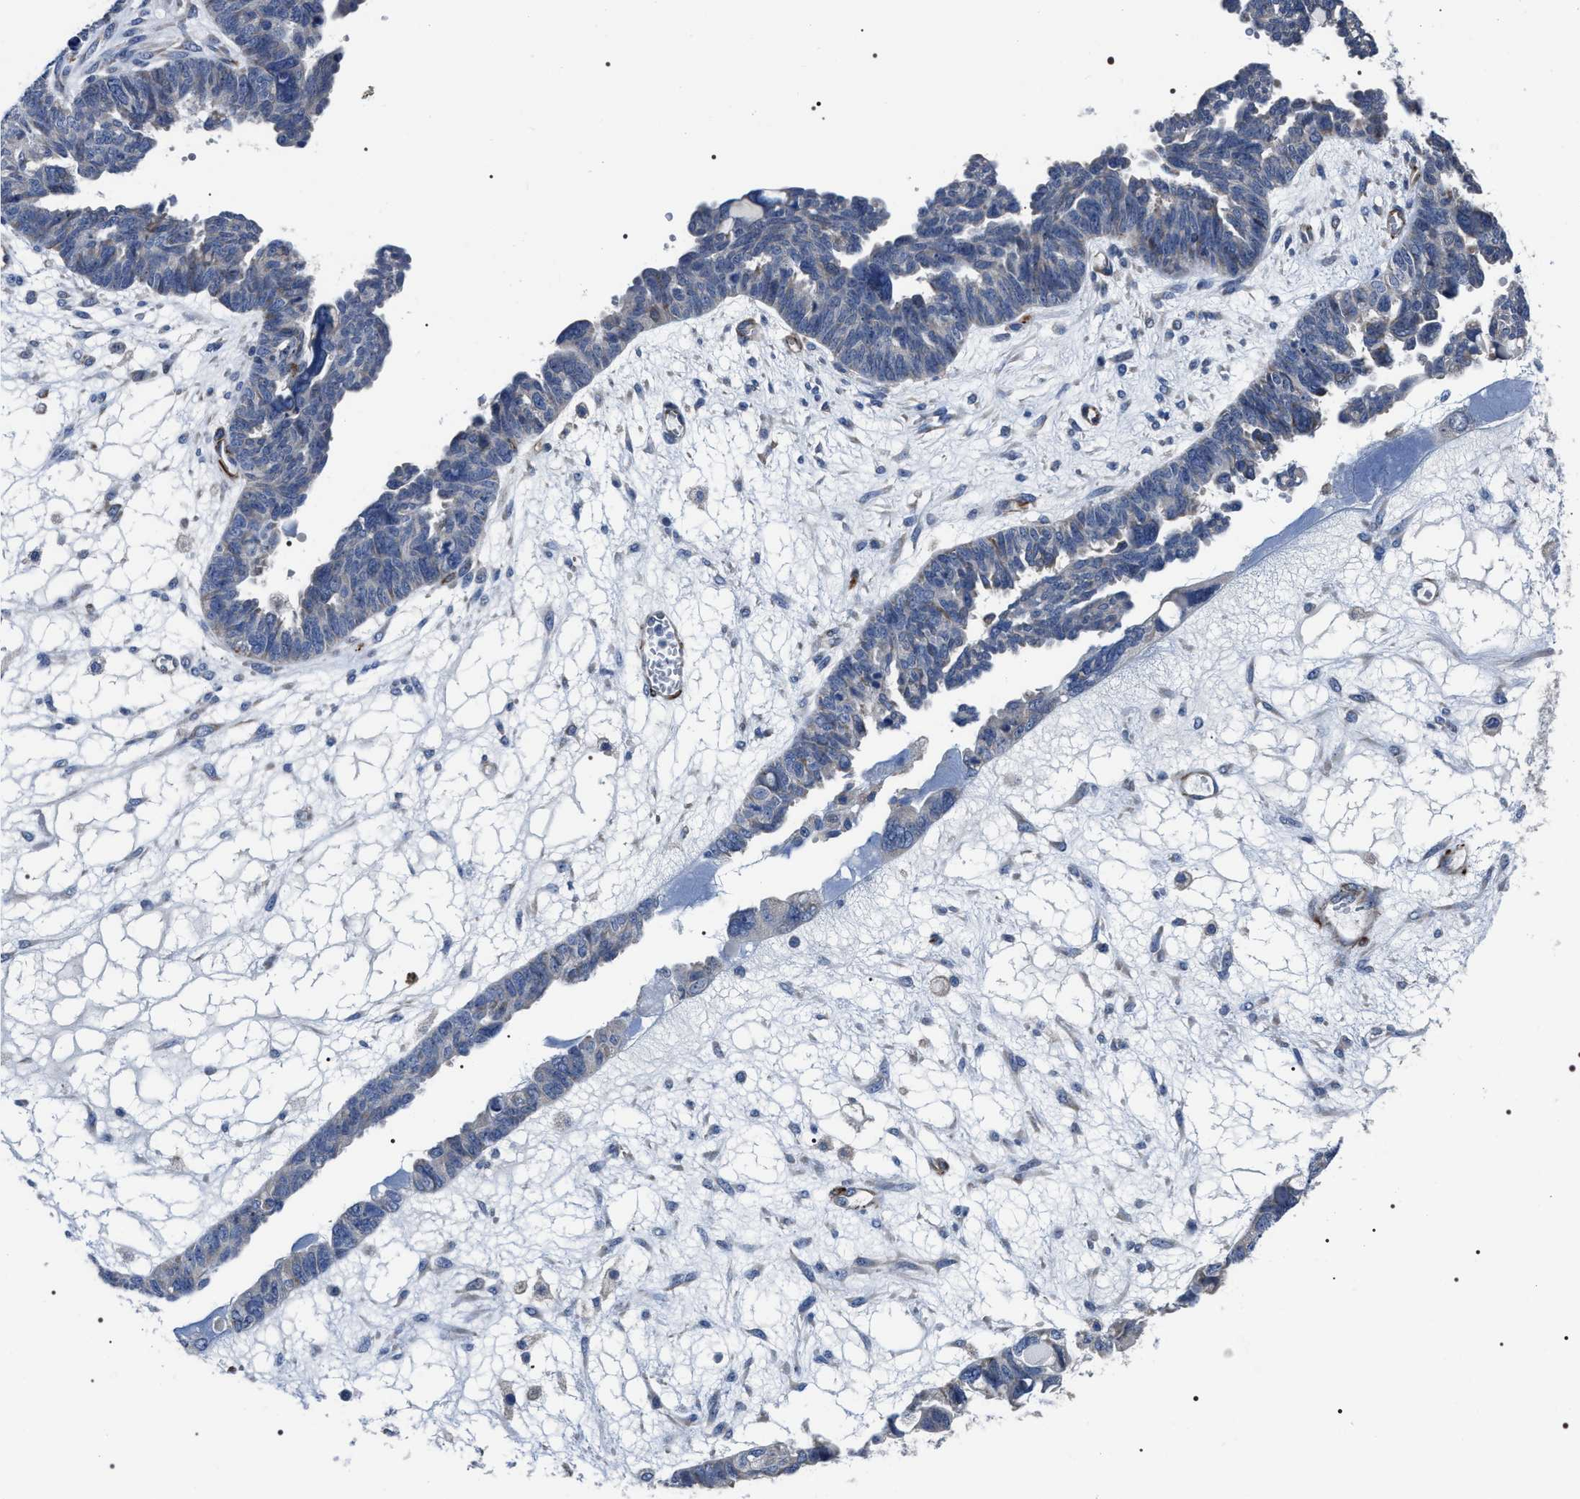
{"staining": {"intensity": "negative", "quantity": "none", "location": "none"}, "tissue": "ovarian cancer", "cell_type": "Tumor cells", "image_type": "cancer", "snomed": [{"axis": "morphology", "description": "Cystadenocarcinoma, serous, NOS"}, {"axis": "topography", "description": "Ovary"}], "caption": "An image of ovarian cancer (serous cystadenocarcinoma) stained for a protein exhibits no brown staining in tumor cells. (DAB (3,3'-diaminobenzidine) IHC visualized using brightfield microscopy, high magnification).", "gene": "PKD1L1", "patient": {"sex": "female", "age": 79}}